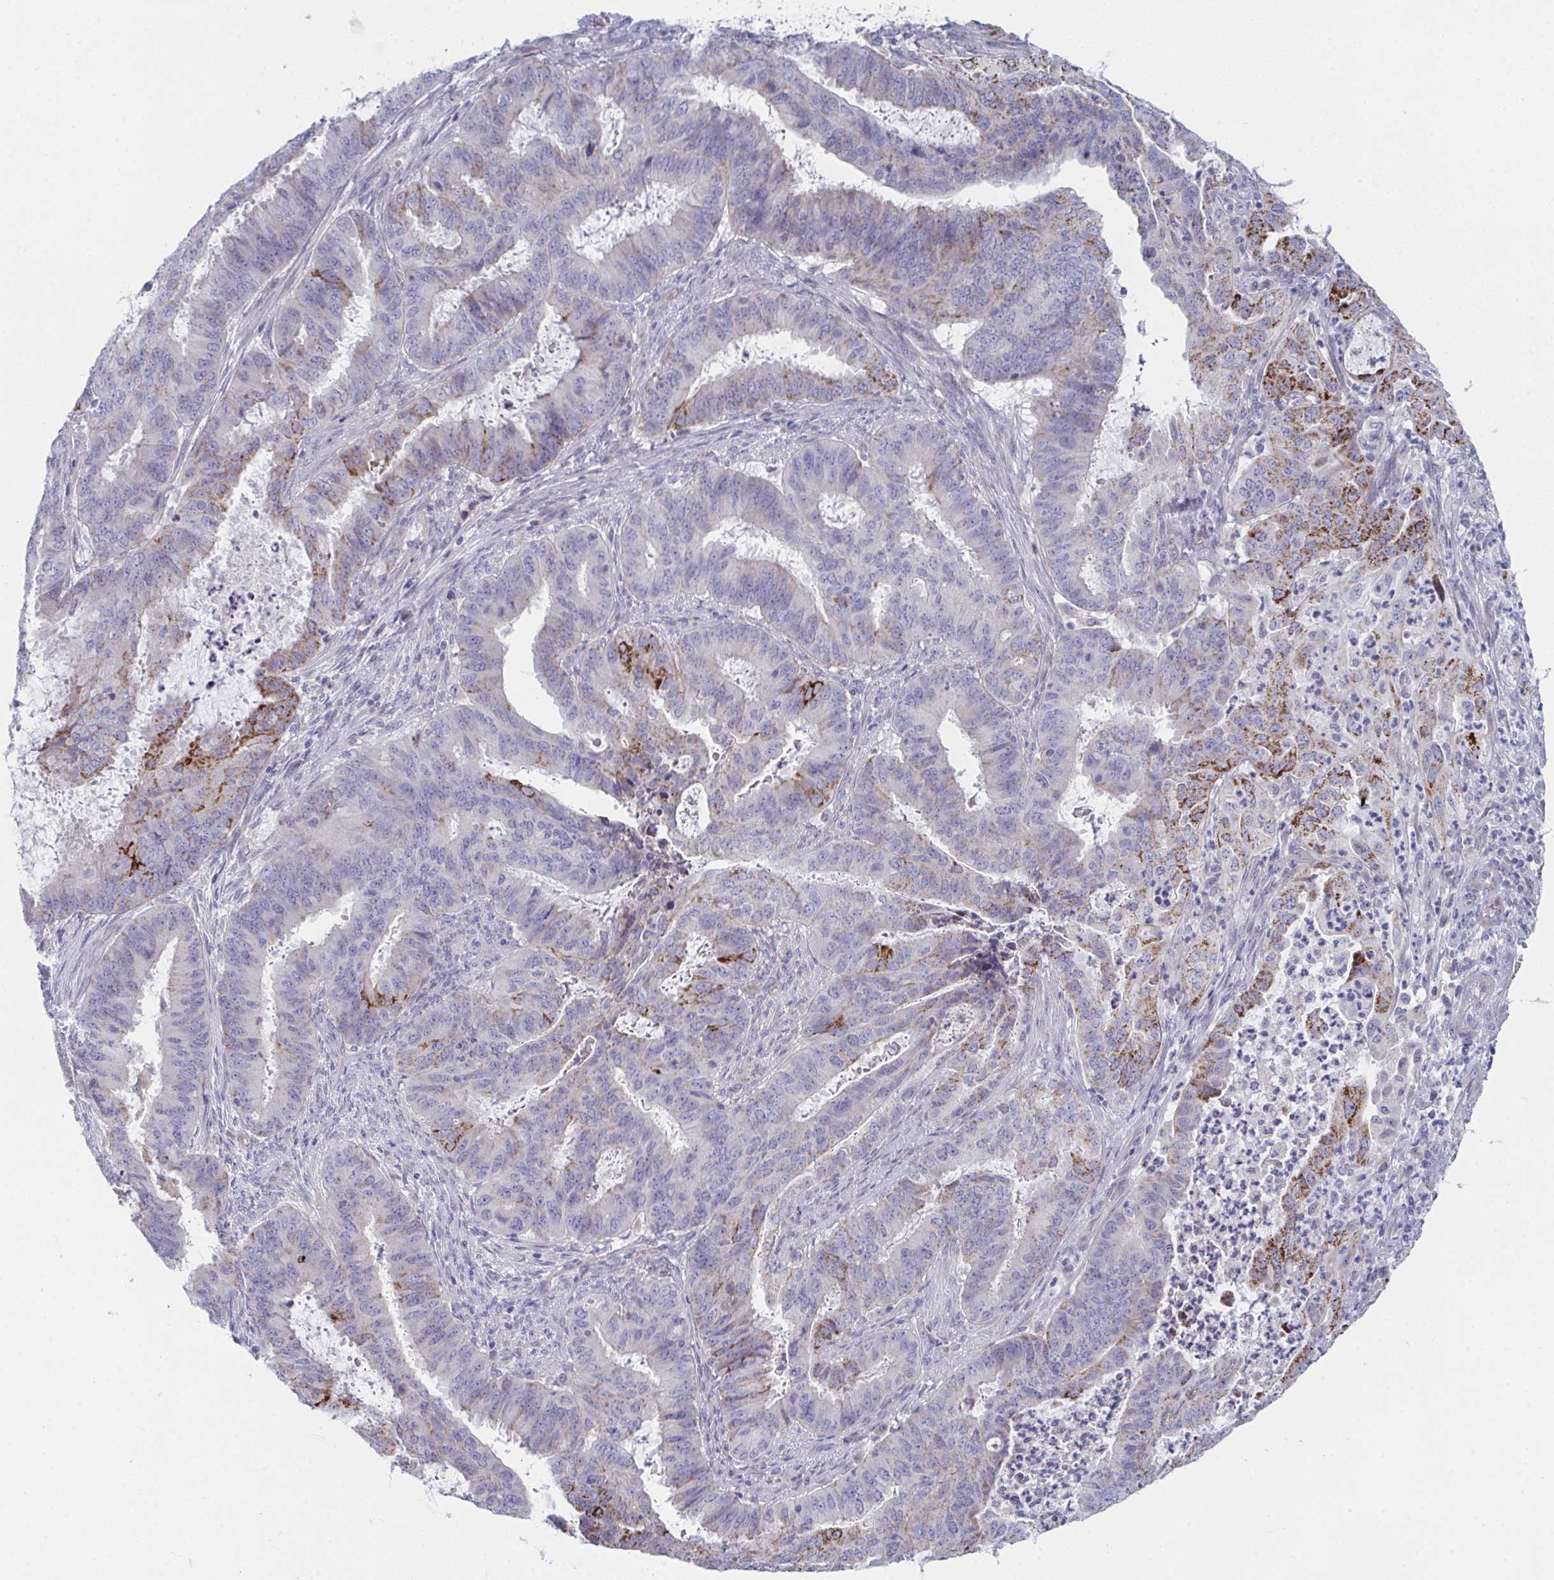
{"staining": {"intensity": "moderate", "quantity": "<25%", "location": "cytoplasmic/membranous"}, "tissue": "endometrial cancer", "cell_type": "Tumor cells", "image_type": "cancer", "snomed": [{"axis": "morphology", "description": "Adenocarcinoma, NOS"}, {"axis": "topography", "description": "Endometrium"}], "caption": "High-power microscopy captured an immunohistochemistry histopathology image of endometrial cancer, revealing moderate cytoplasmic/membranous staining in approximately <25% of tumor cells. The protein of interest is stained brown, and the nuclei are stained in blue (DAB IHC with brightfield microscopy, high magnification).", "gene": "VWDE", "patient": {"sex": "female", "age": 51}}